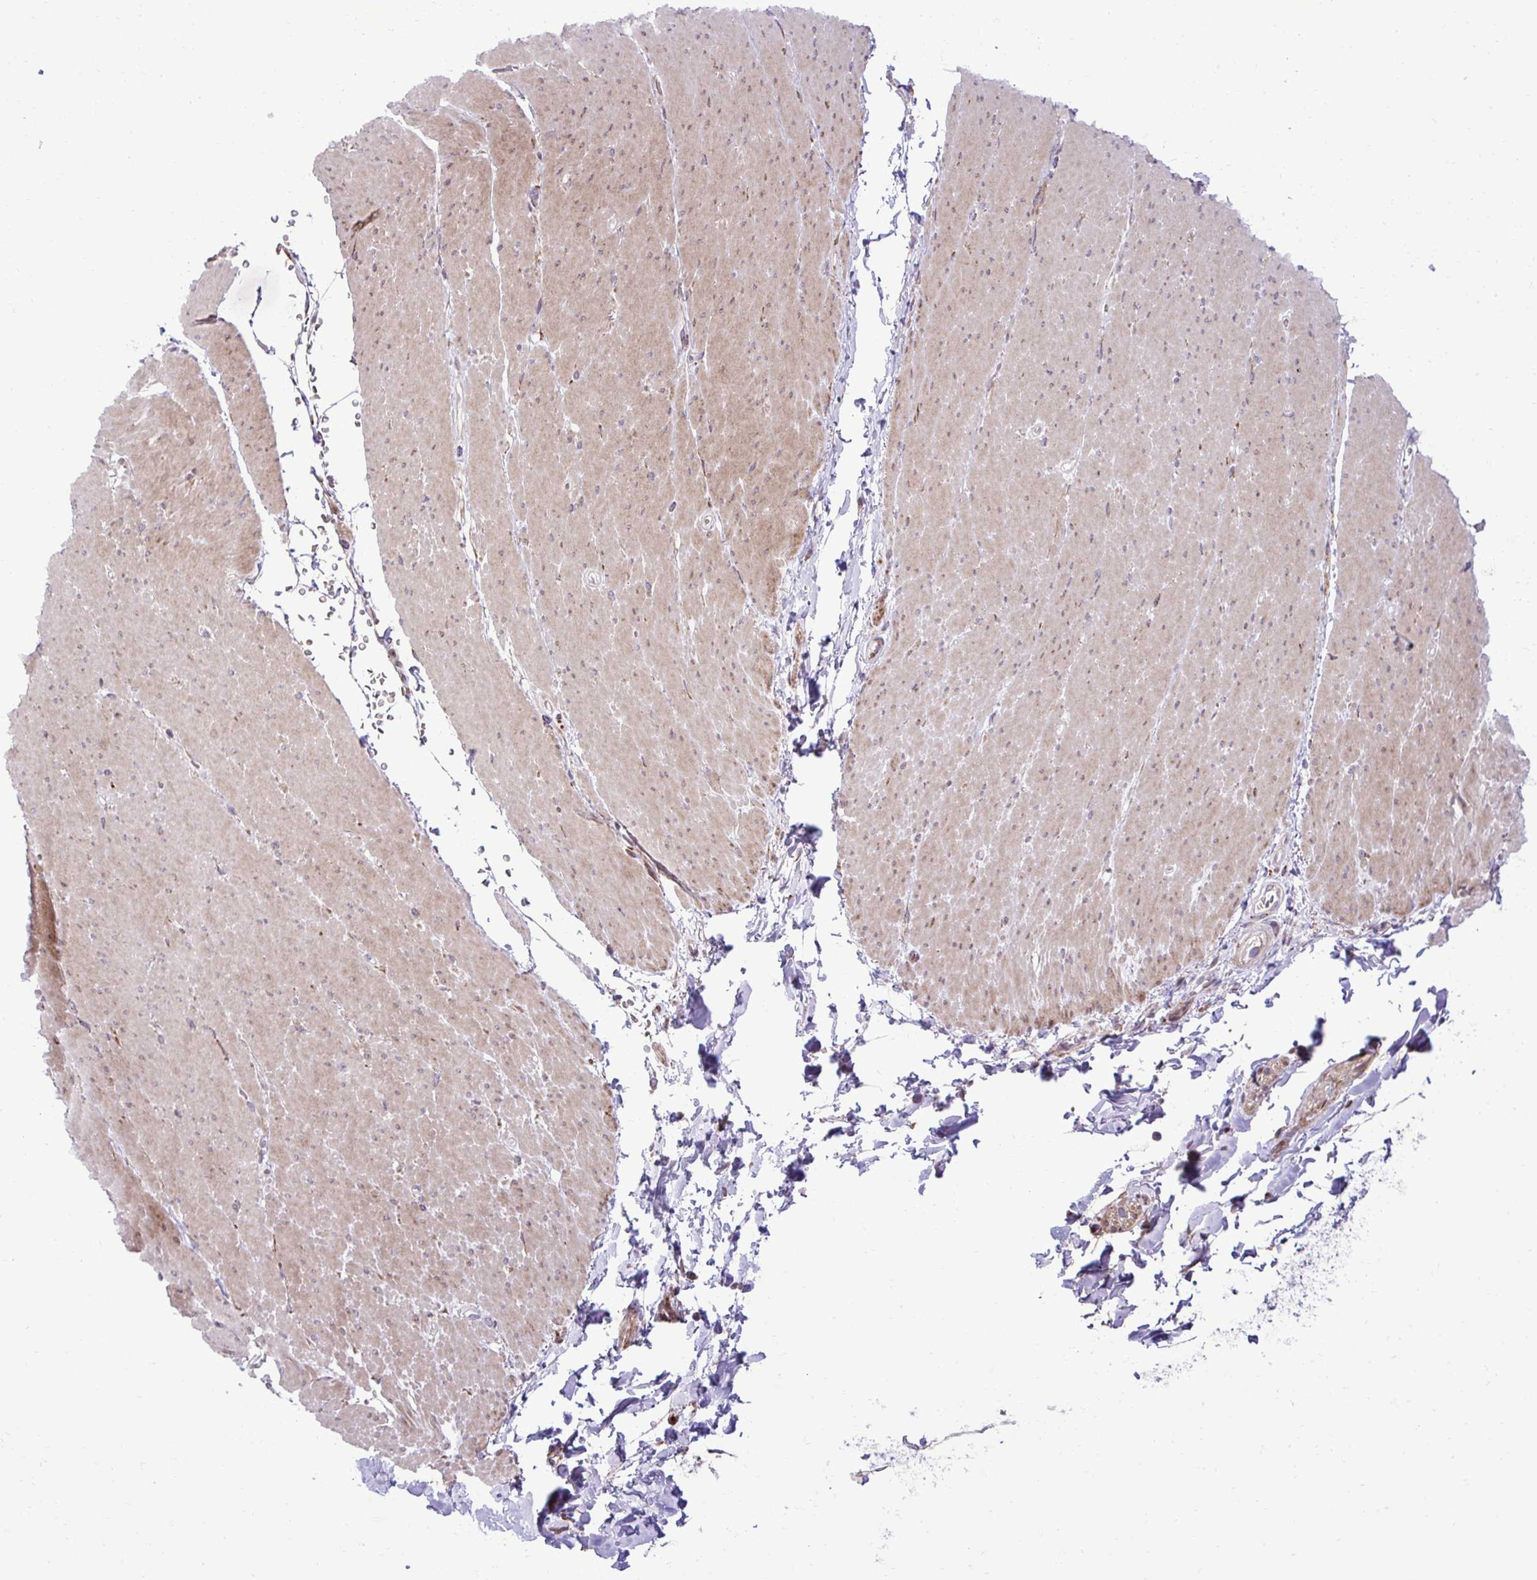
{"staining": {"intensity": "moderate", "quantity": ">75%", "location": "cytoplasmic/membranous"}, "tissue": "smooth muscle", "cell_type": "Smooth muscle cells", "image_type": "normal", "snomed": [{"axis": "morphology", "description": "Normal tissue, NOS"}, {"axis": "topography", "description": "Smooth muscle"}, {"axis": "topography", "description": "Rectum"}], "caption": "Protein analysis of benign smooth muscle displays moderate cytoplasmic/membranous expression in about >75% of smooth muscle cells. (DAB IHC with brightfield microscopy, high magnification).", "gene": "LIMS1", "patient": {"sex": "male", "age": 53}}